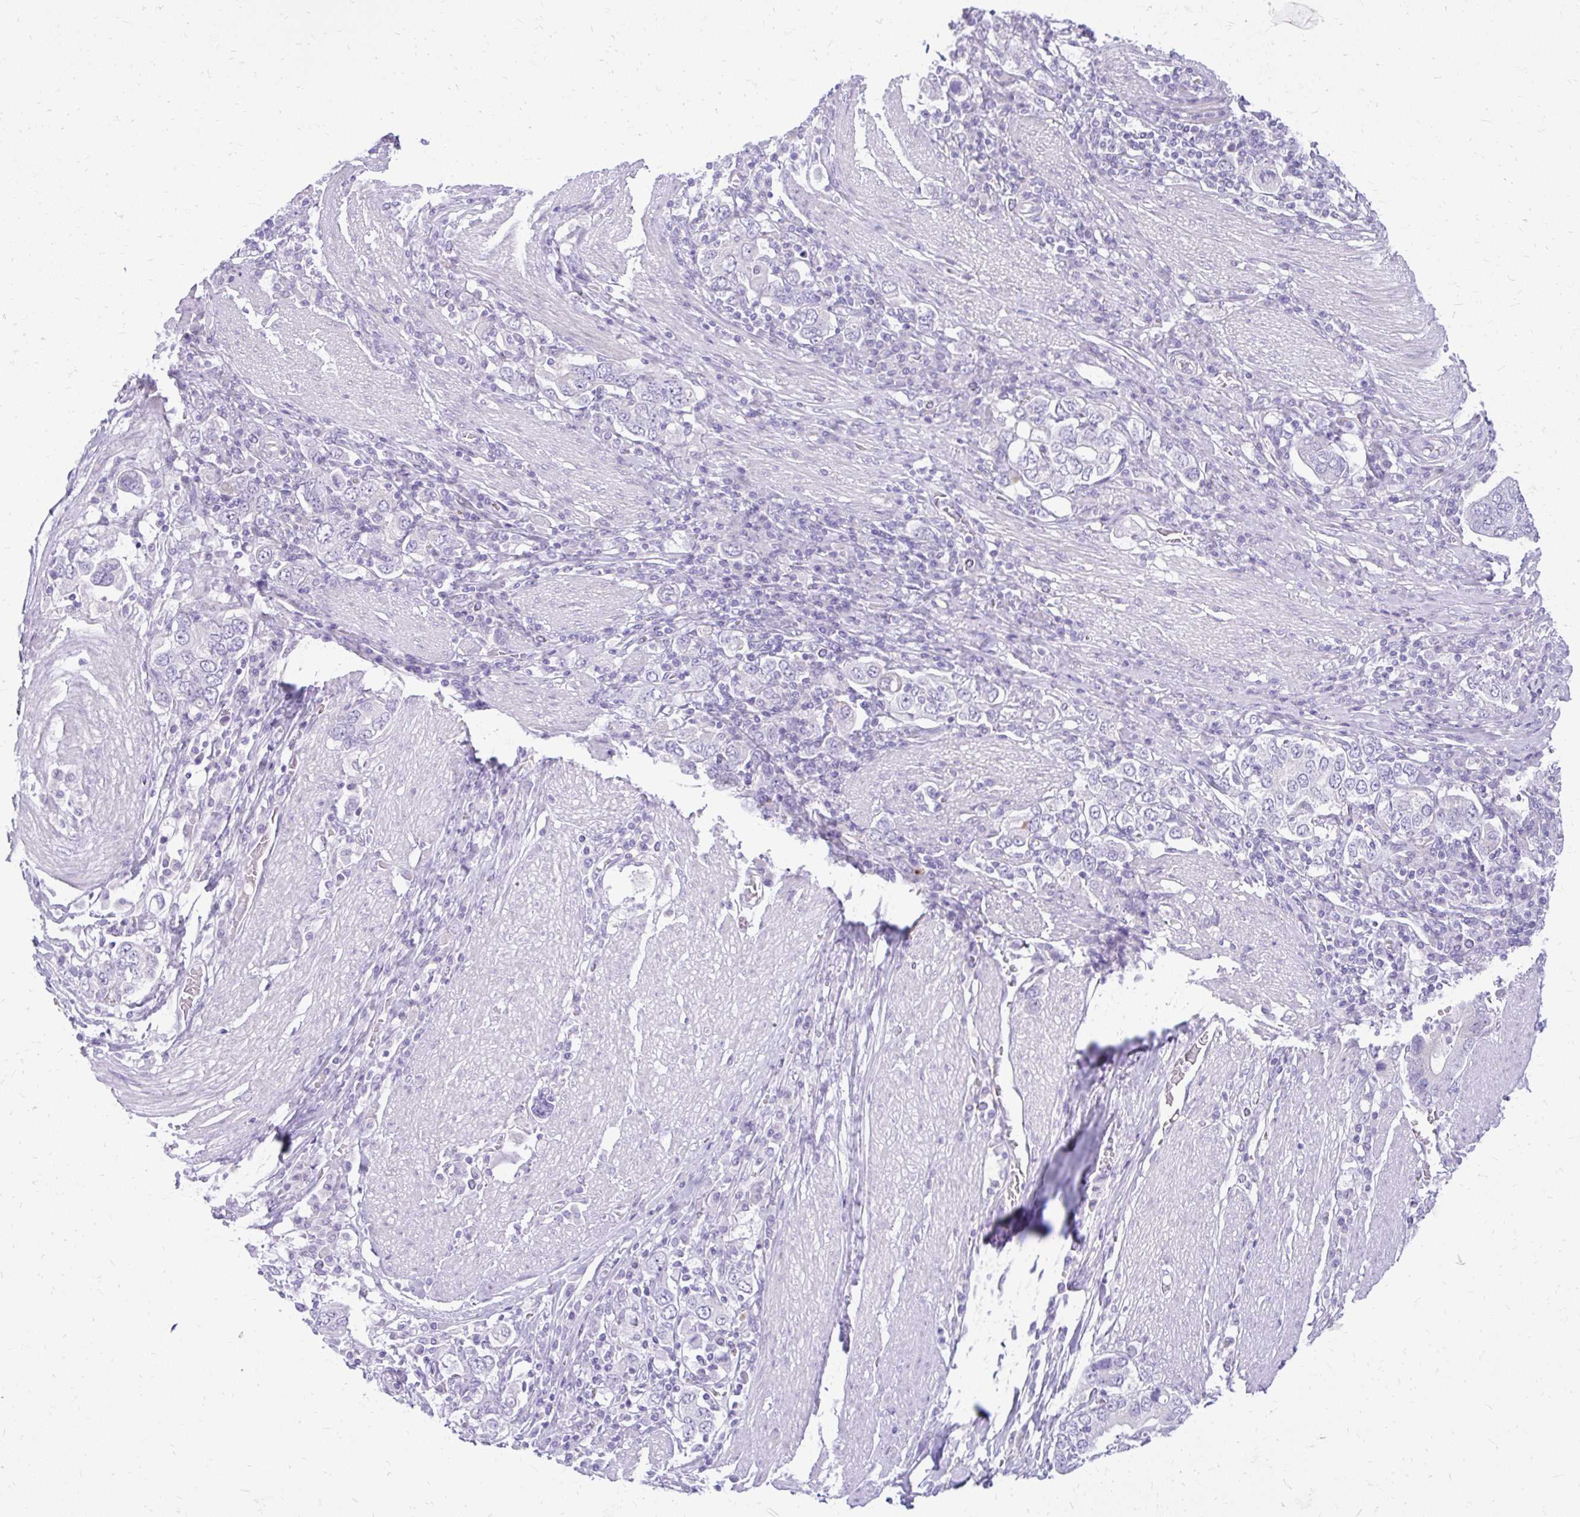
{"staining": {"intensity": "negative", "quantity": "none", "location": "none"}, "tissue": "stomach cancer", "cell_type": "Tumor cells", "image_type": "cancer", "snomed": [{"axis": "morphology", "description": "Adenocarcinoma, NOS"}, {"axis": "topography", "description": "Stomach, upper"}, {"axis": "topography", "description": "Stomach"}], "caption": "A photomicrograph of human stomach adenocarcinoma is negative for staining in tumor cells.", "gene": "PRAP1", "patient": {"sex": "male", "age": 62}}